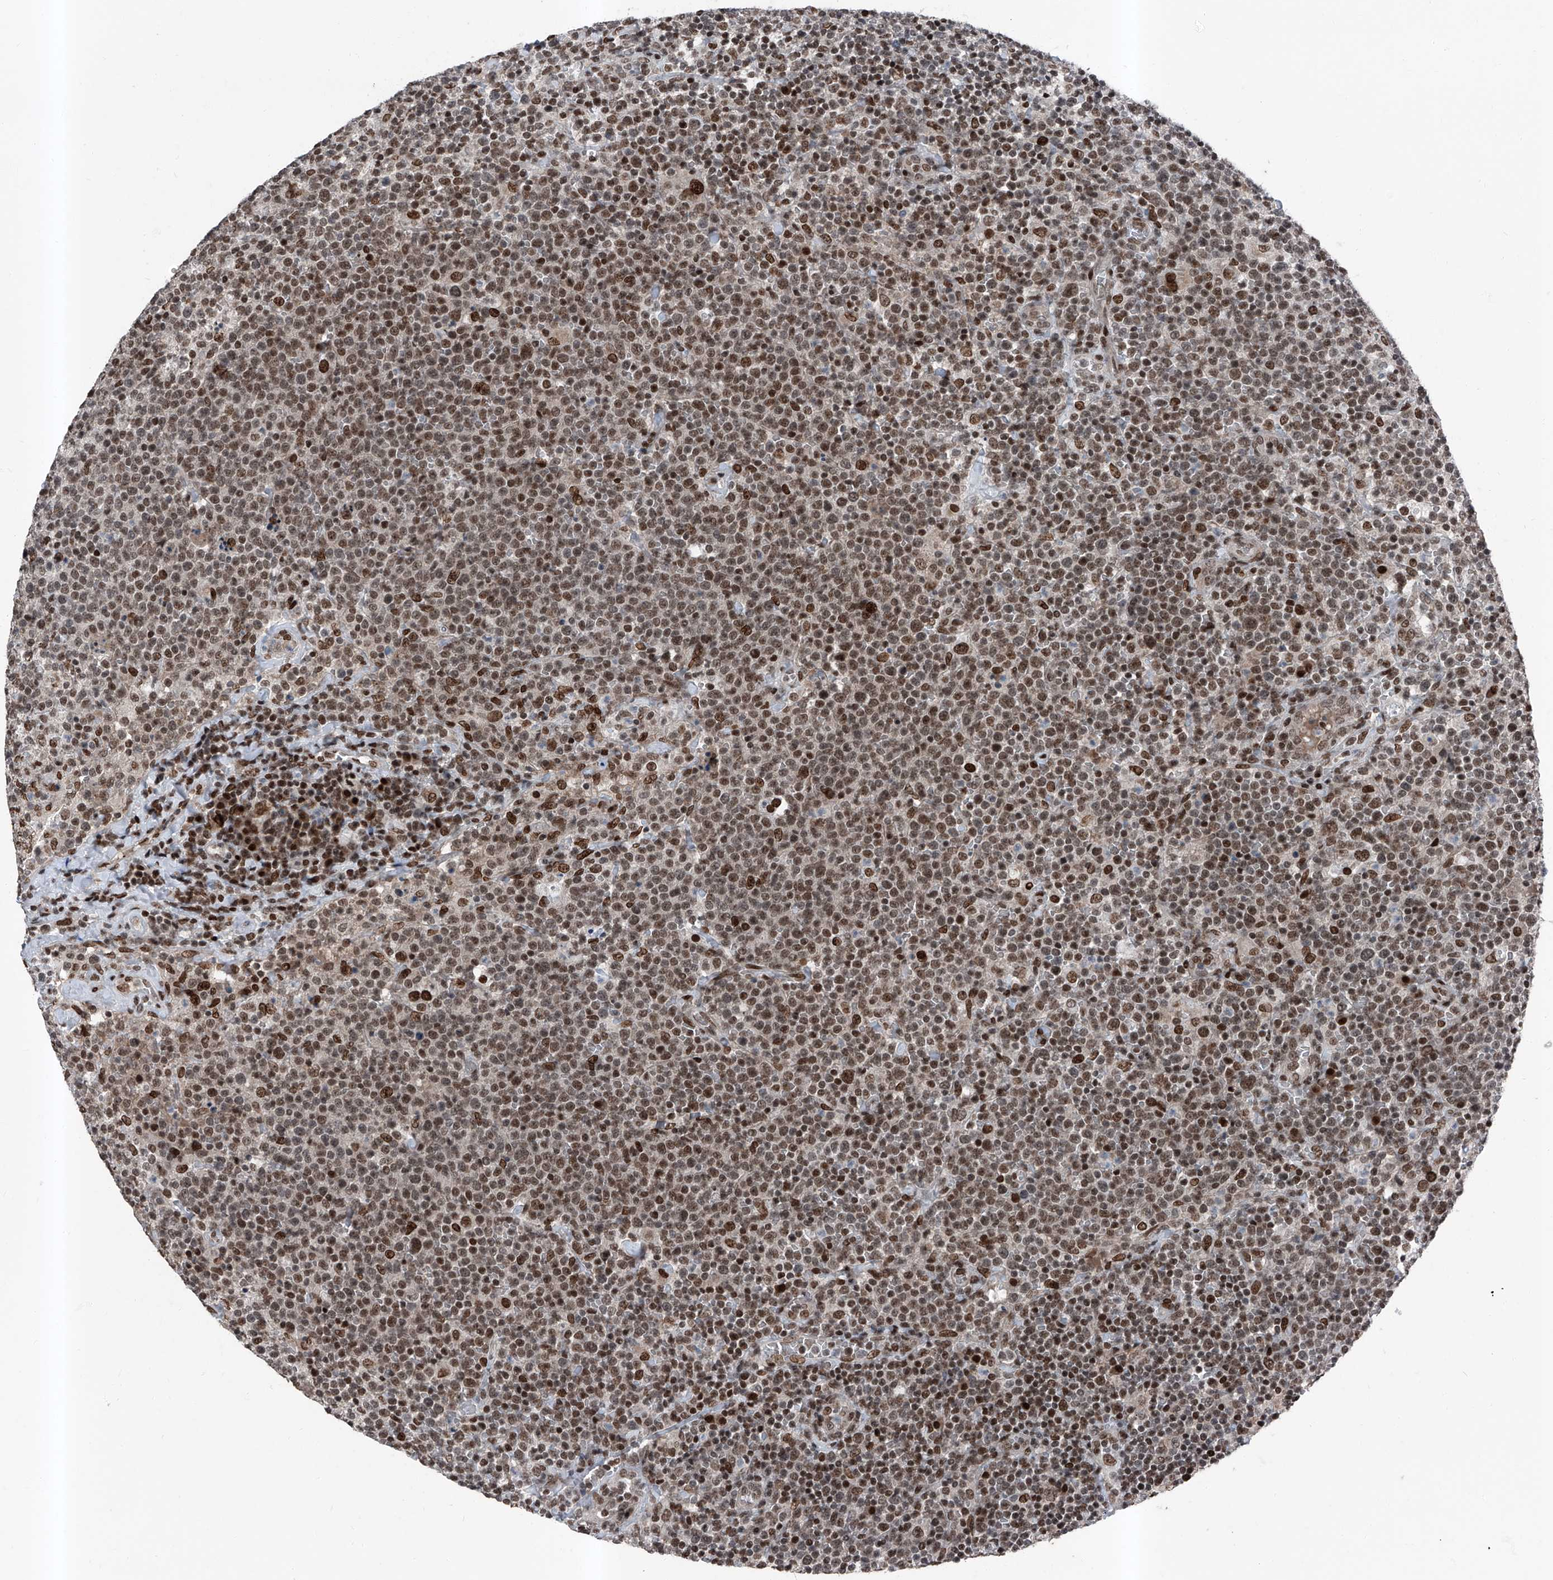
{"staining": {"intensity": "moderate", "quantity": ">75%", "location": "nuclear"}, "tissue": "lymphoma", "cell_type": "Tumor cells", "image_type": "cancer", "snomed": [{"axis": "morphology", "description": "Malignant lymphoma, non-Hodgkin's type, High grade"}, {"axis": "topography", "description": "Lymph node"}], "caption": "Tumor cells show medium levels of moderate nuclear staining in approximately >75% of cells in high-grade malignant lymphoma, non-Hodgkin's type.", "gene": "BMI1", "patient": {"sex": "male", "age": 61}}